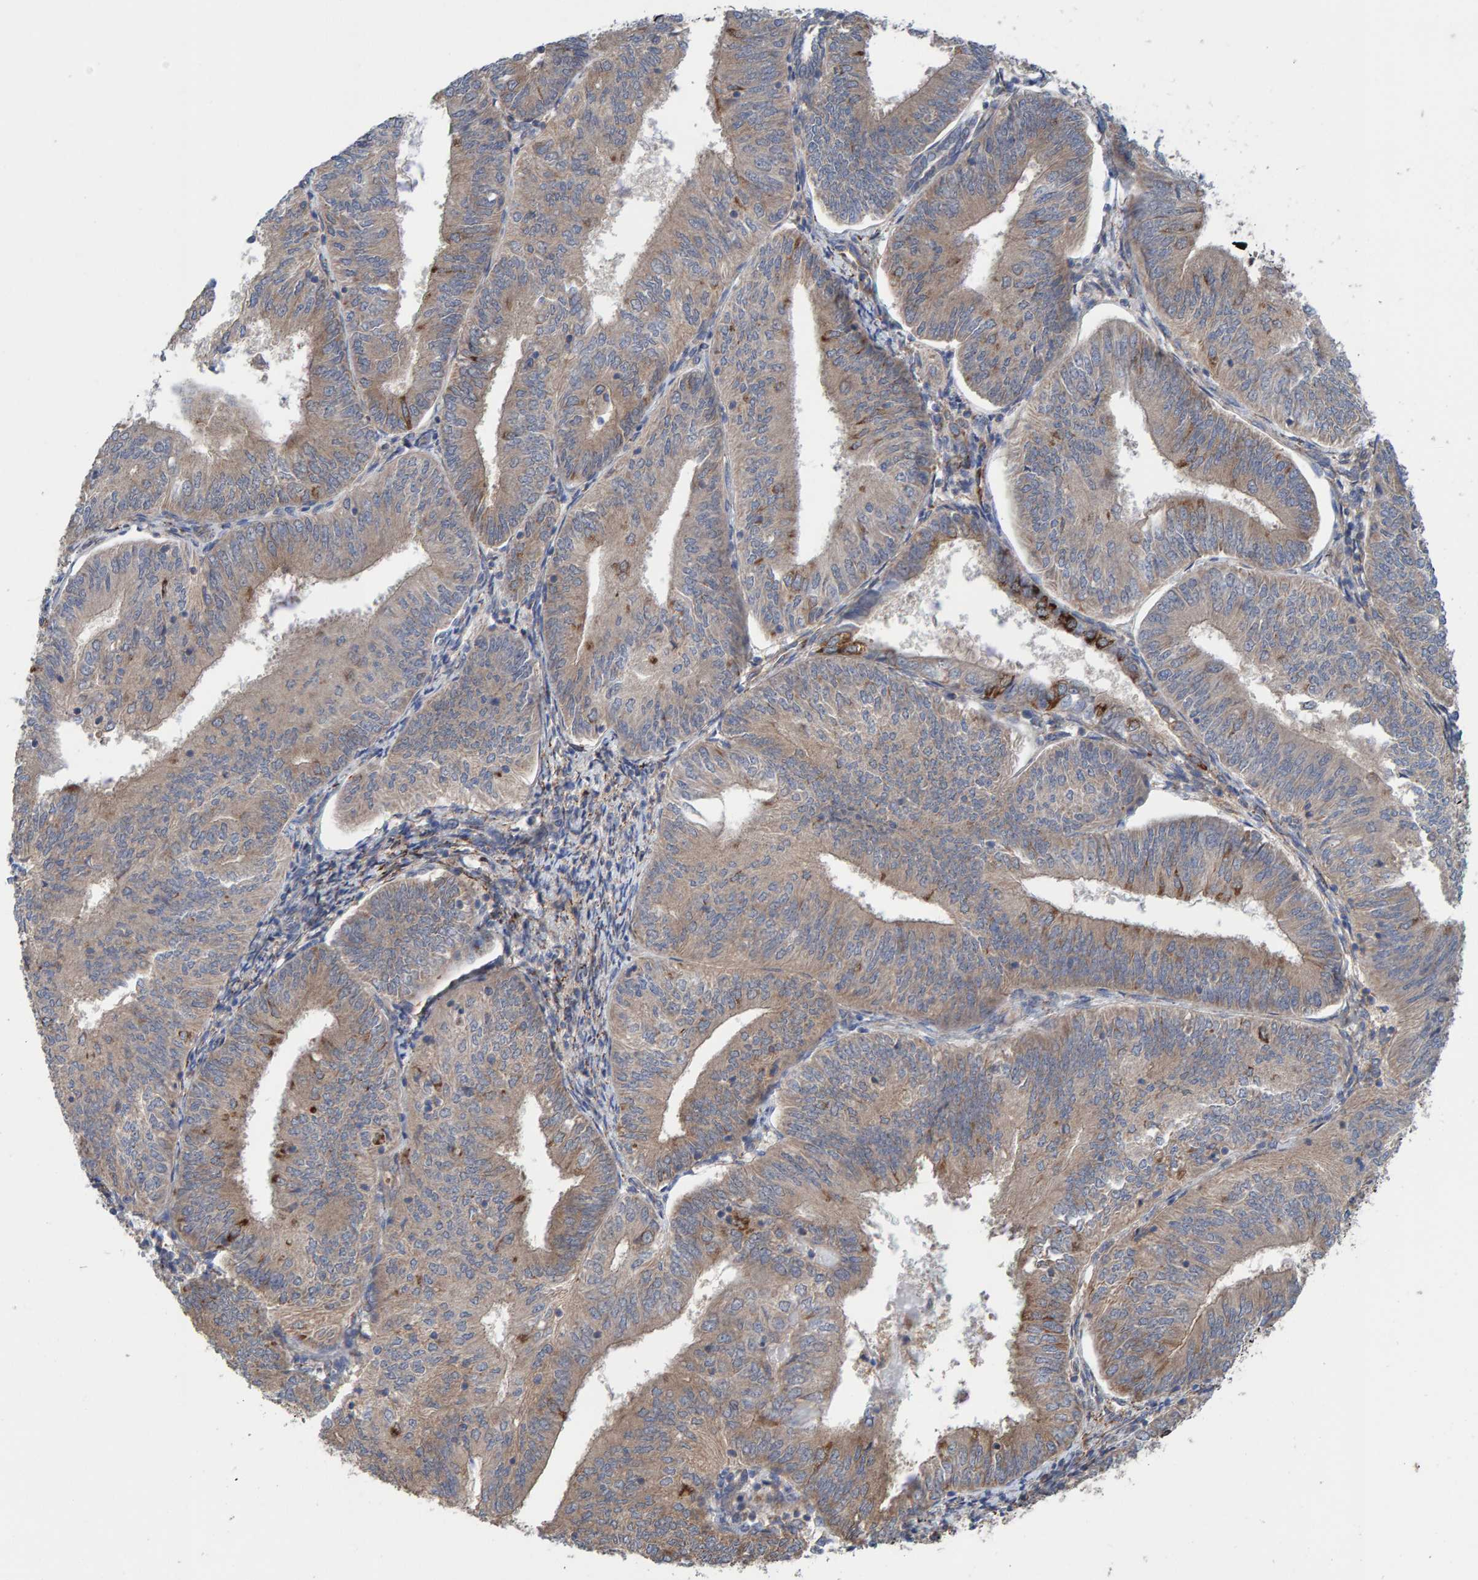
{"staining": {"intensity": "moderate", "quantity": "<25%", "location": "cytoplasmic/membranous"}, "tissue": "endometrial cancer", "cell_type": "Tumor cells", "image_type": "cancer", "snomed": [{"axis": "morphology", "description": "Adenocarcinoma, NOS"}, {"axis": "topography", "description": "Endometrium"}], "caption": "Immunohistochemistry (DAB) staining of adenocarcinoma (endometrial) exhibits moderate cytoplasmic/membranous protein expression in about <25% of tumor cells. (Brightfield microscopy of DAB IHC at high magnification).", "gene": "LRSAM1", "patient": {"sex": "female", "age": 58}}